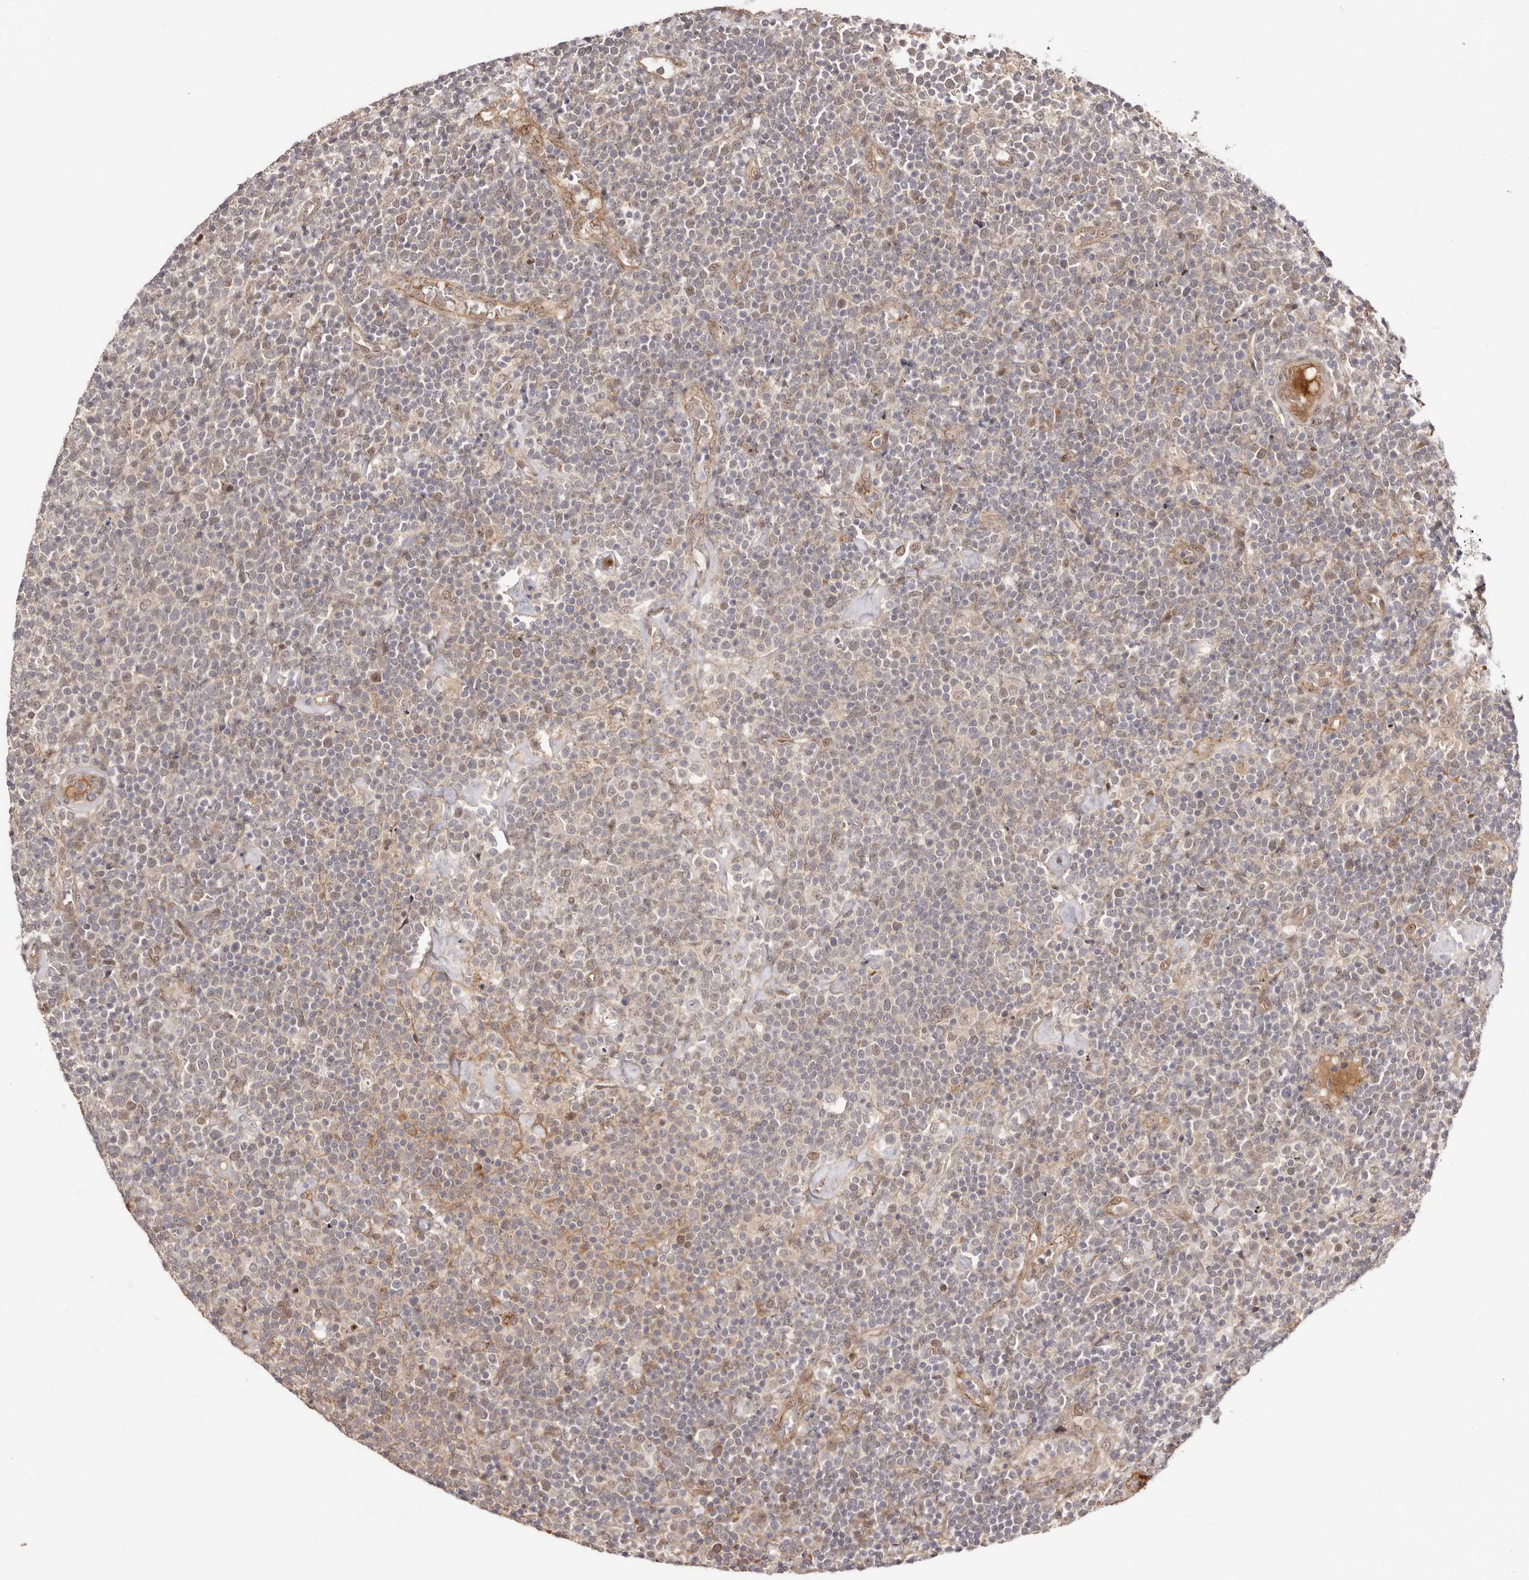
{"staining": {"intensity": "weak", "quantity": "25%-75%", "location": "nuclear"}, "tissue": "lymphoma", "cell_type": "Tumor cells", "image_type": "cancer", "snomed": [{"axis": "morphology", "description": "Malignant lymphoma, non-Hodgkin's type, High grade"}, {"axis": "topography", "description": "Lymph node"}], "caption": "A photomicrograph of lymphoma stained for a protein demonstrates weak nuclear brown staining in tumor cells.", "gene": "EGR3", "patient": {"sex": "male", "age": 61}}